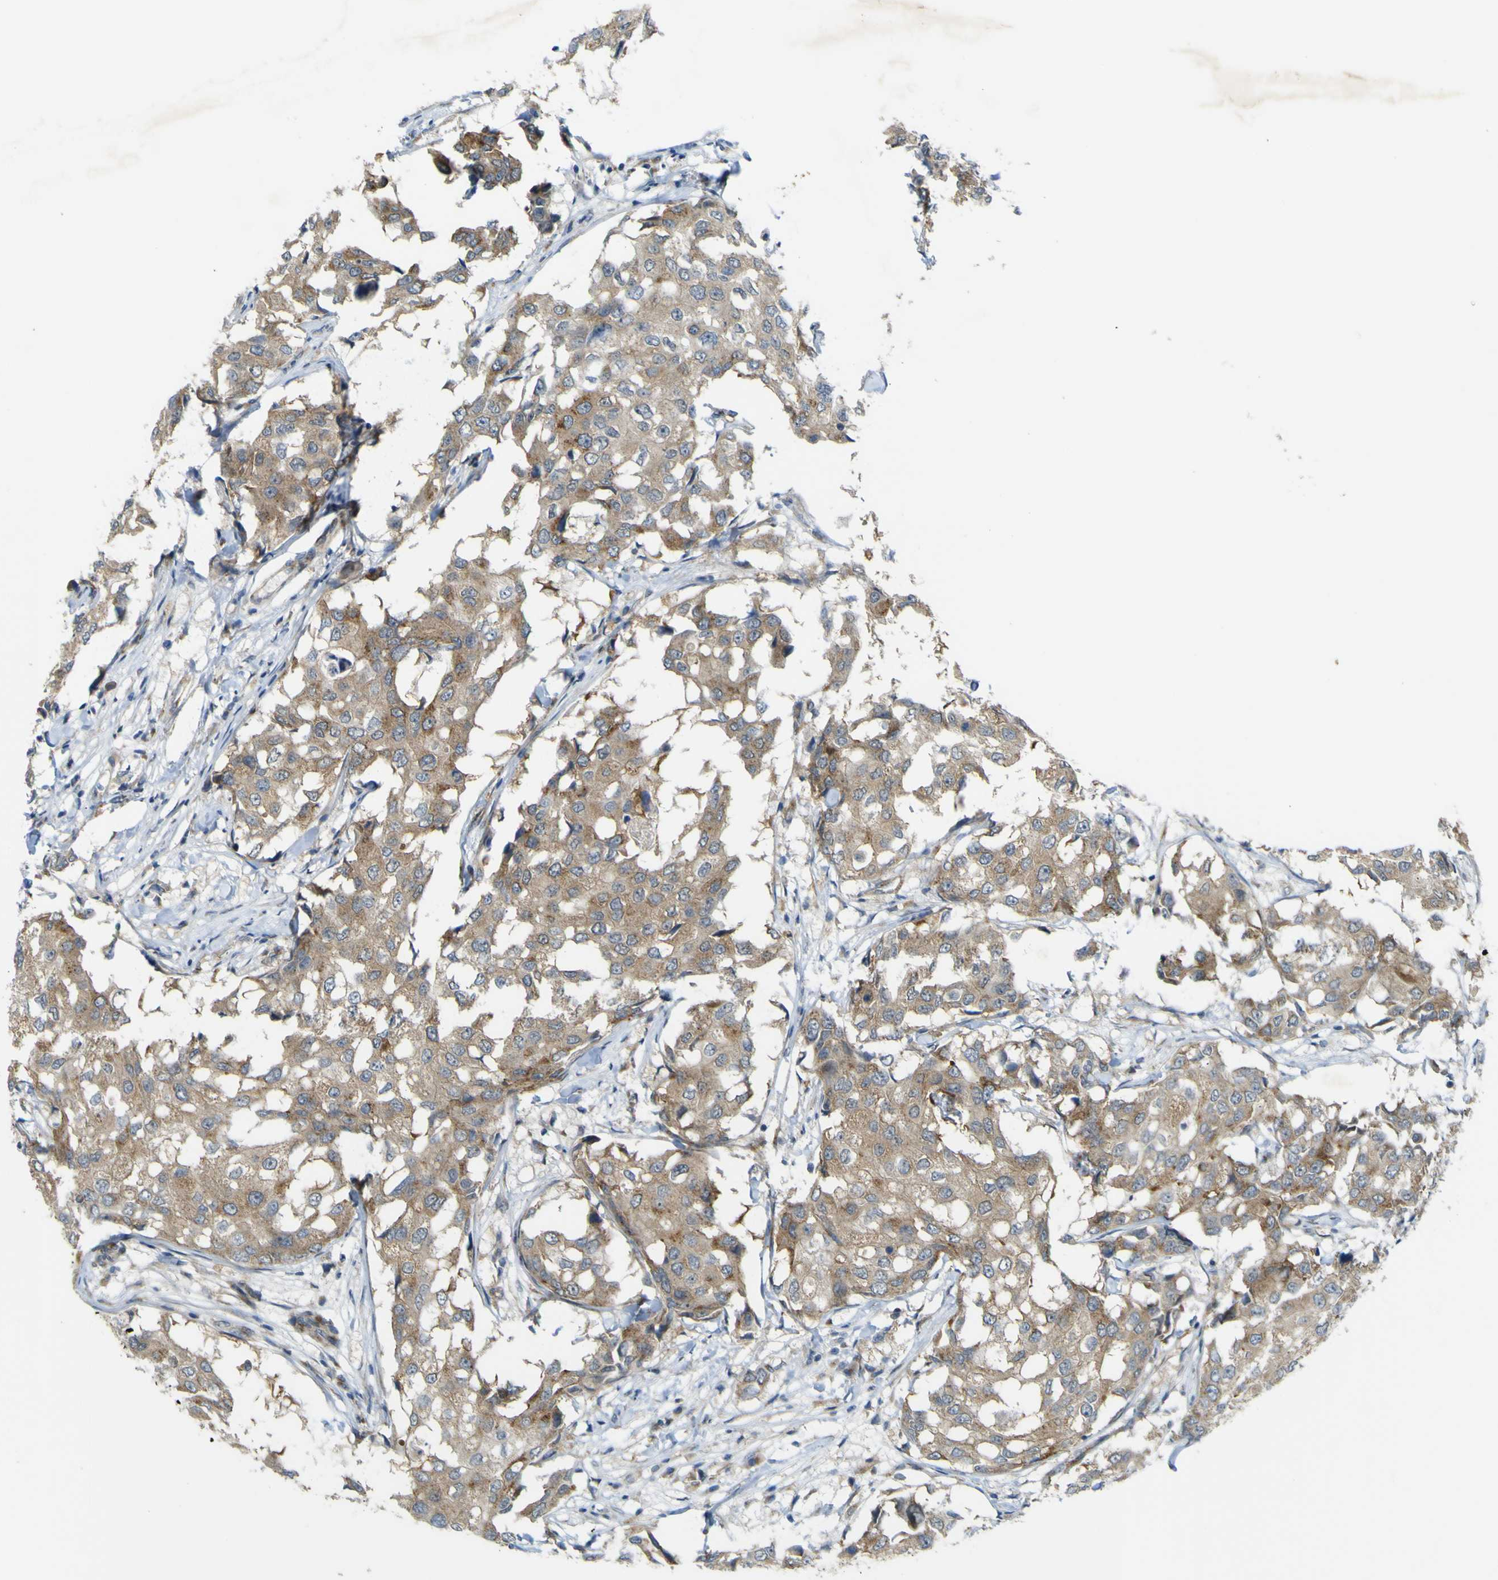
{"staining": {"intensity": "weak", "quantity": ">75%", "location": "cytoplasmic/membranous"}, "tissue": "breast cancer", "cell_type": "Tumor cells", "image_type": "cancer", "snomed": [{"axis": "morphology", "description": "Duct carcinoma"}, {"axis": "topography", "description": "Breast"}], "caption": "Weak cytoplasmic/membranous protein positivity is appreciated in approximately >75% of tumor cells in breast cancer.", "gene": "IGF2R", "patient": {"sex": "female", "age": 27}}